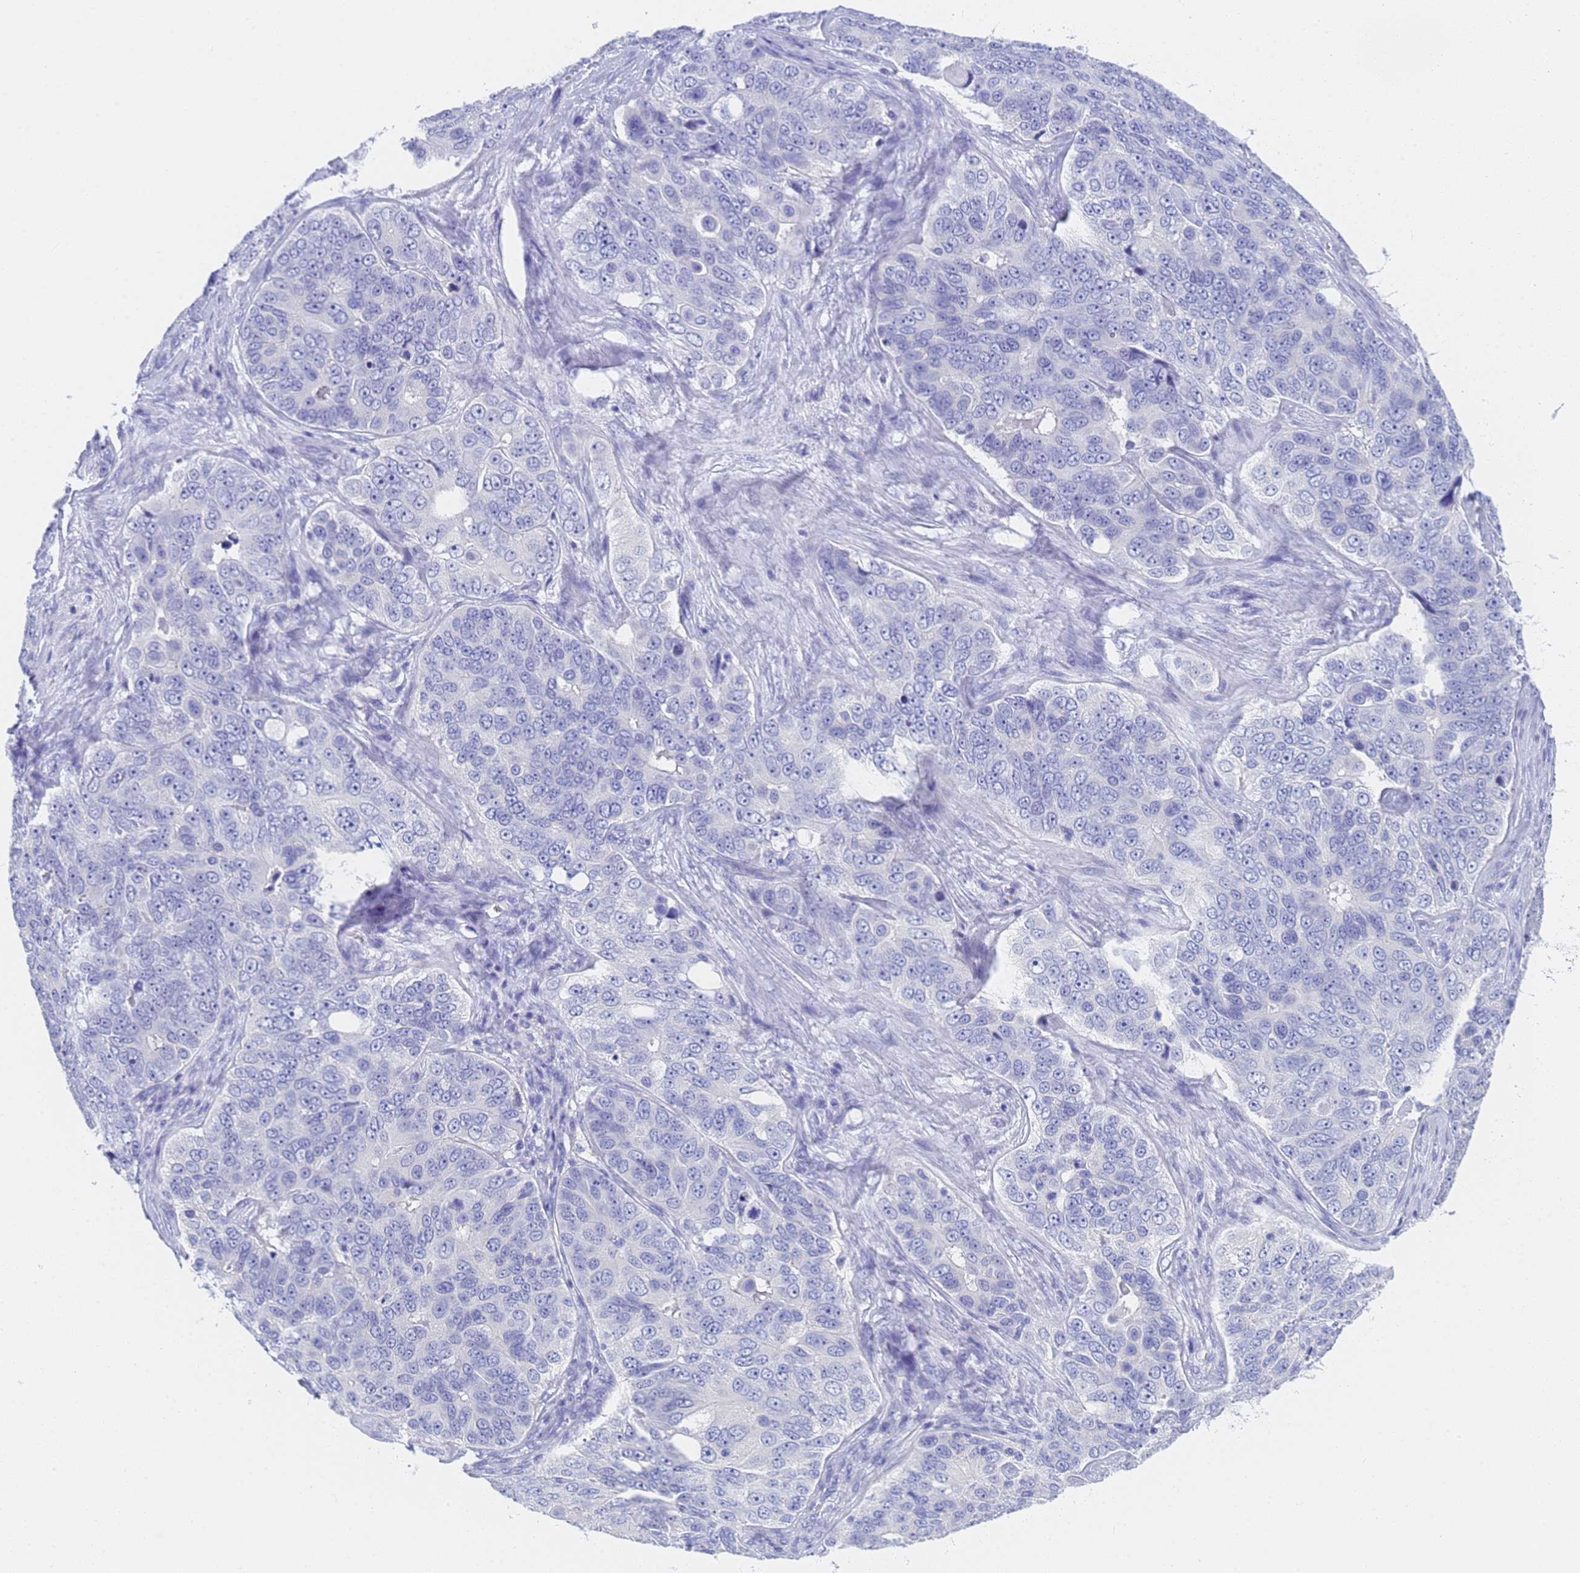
{"staining": {"intensity": "negative", "quantity": "none", "location": "none"}, "tissue": "ovarian cancer", "cell_type": "Tumor cells", "image_type": "cancer", "snomed": [{"axis": "morphology", "description": "Carcinoma, endometroid"}, {"axis": "topography", "description": "Ovary"}], "caption": "Immunohistochemistry histopathology image of ovarian cancer (endometroid carcinoma) stained for a protein (brown), which displays no staining in tumor cells.", "gene": "STATH", "patient": {"sex": "female", "age": 51}}